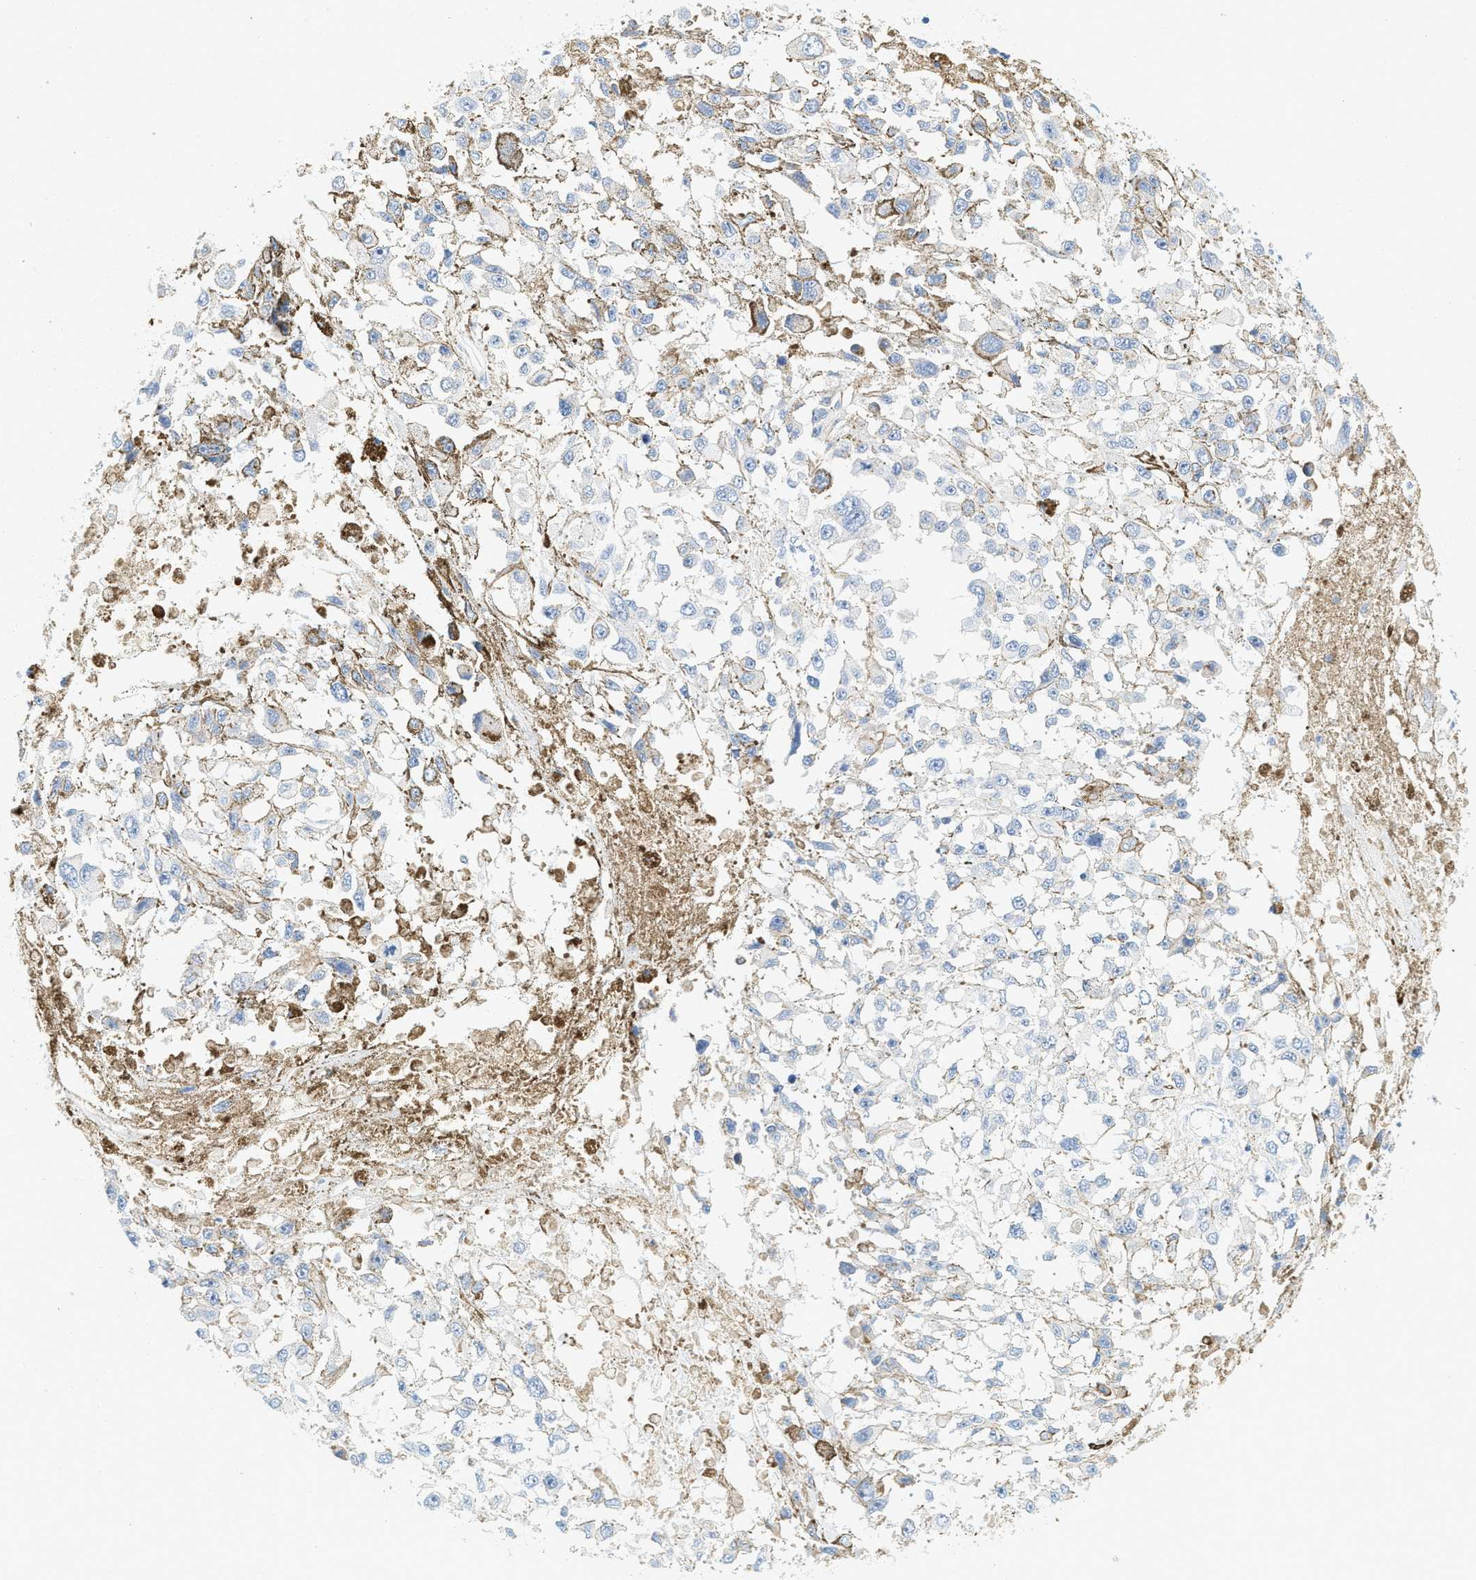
{"staining": {"intensity": "negative", "quantity": "none", "location": "none"}, "tissue": "melanoma", "cell_type": "Tumor cells", "image_type": "cancer", "snomed": [{"axis": "morphology", "description": "Malignant melanoma, Metastatic site"}, {"axis": "topography", "description": "Lymph node"}], "caption": "An immunohistochemistry (IHC) histopathology image of melanoma is shown. There is no staining in tumor cells of melanoma.", "gene": "LCN2", "patient": {"sex": "male", "age": 59}}